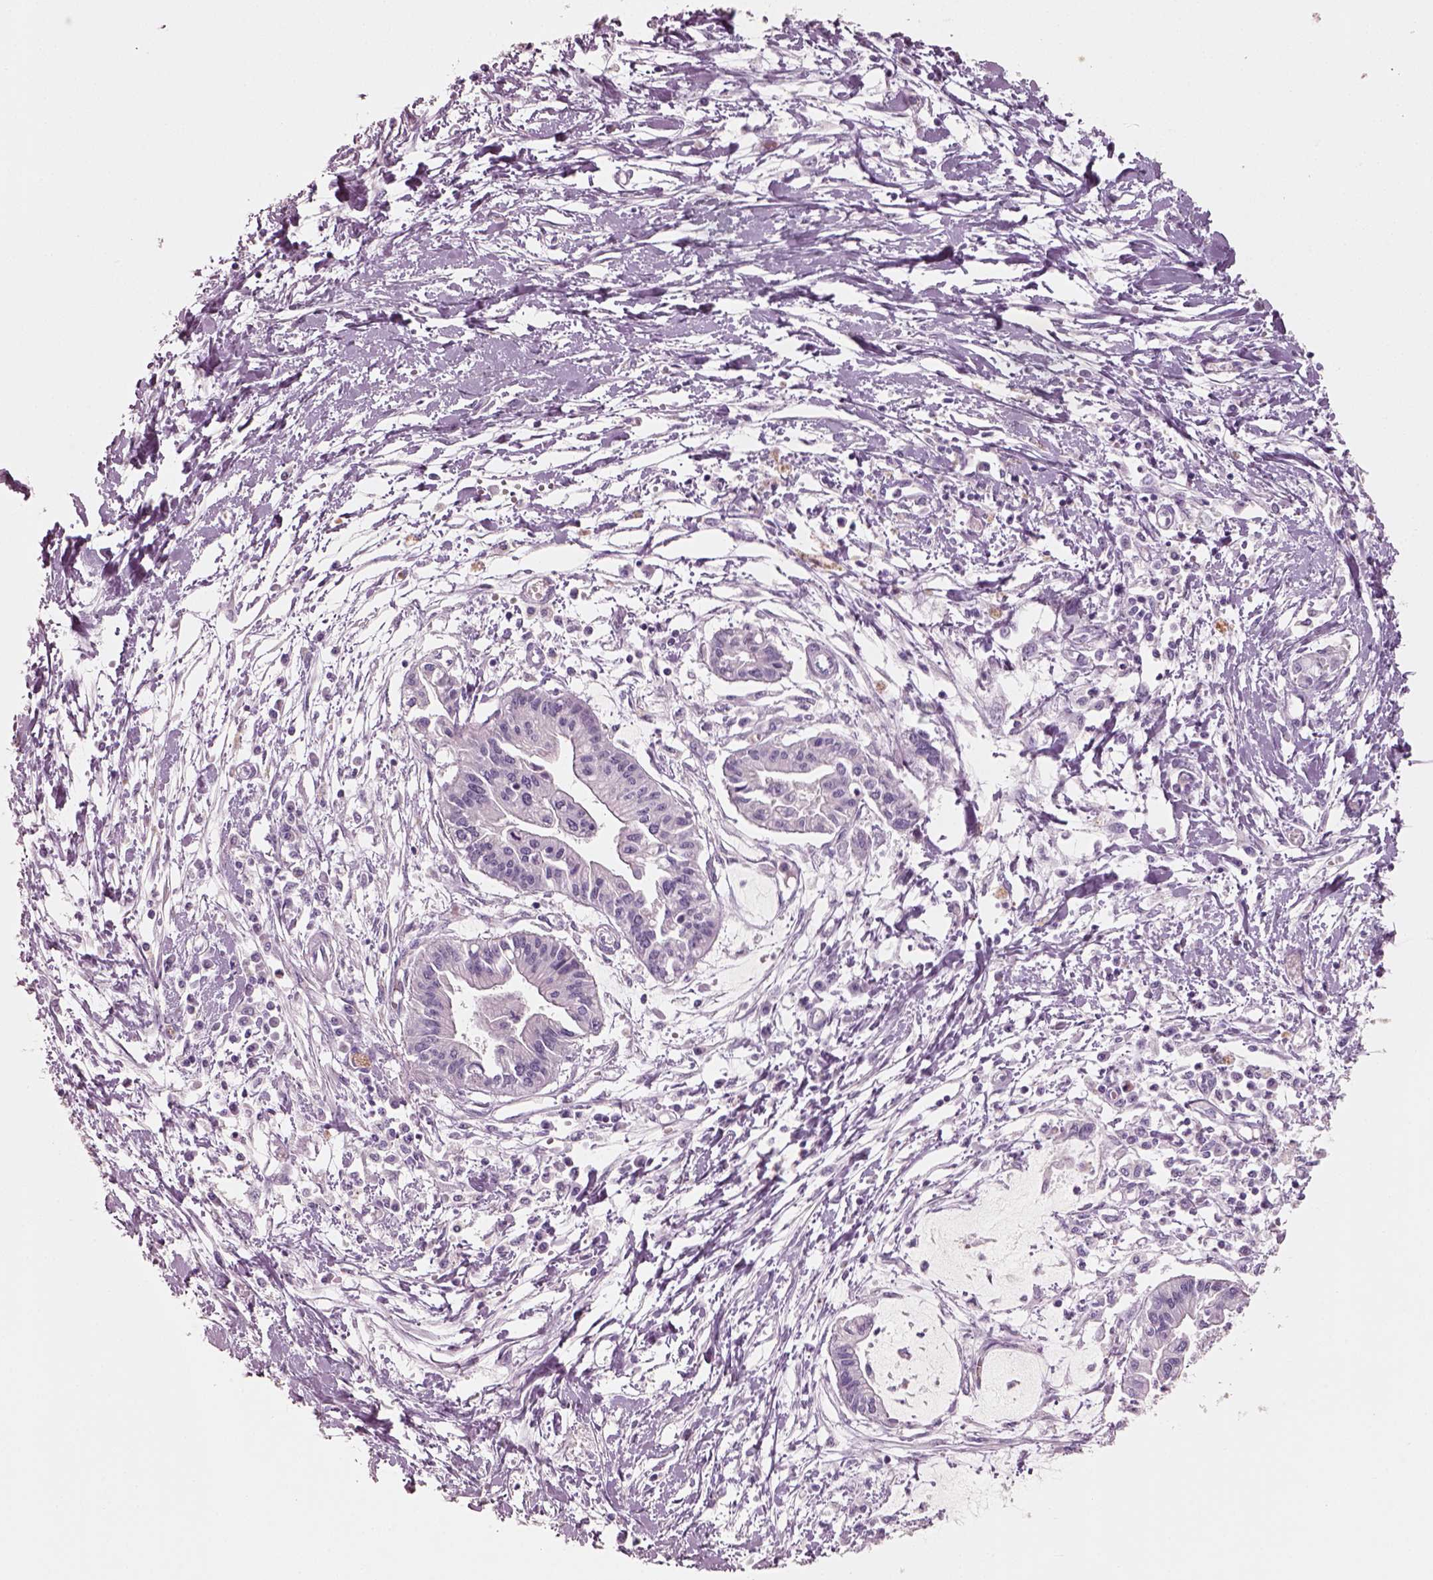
{"staining": {"intensity": "negative", "quantity": "none", "location": "none"}, "tissue": "pancreatic cancer", "cell_type": "Tumor cells", "image_type": "cancer", "snomed": [{"axis": "morphology", "description": "Adenocarcinoma, NOS"}, {"axis": "topography", "description": "Pancreas"}], "caption": "Immunohistochemistry of pancreatic adenocarcinoma exhibits no staining in tumor cells. Nuclei are stained in blue.", "gene": "PNOC", "patient": {"sex": "male", "age": 60}}